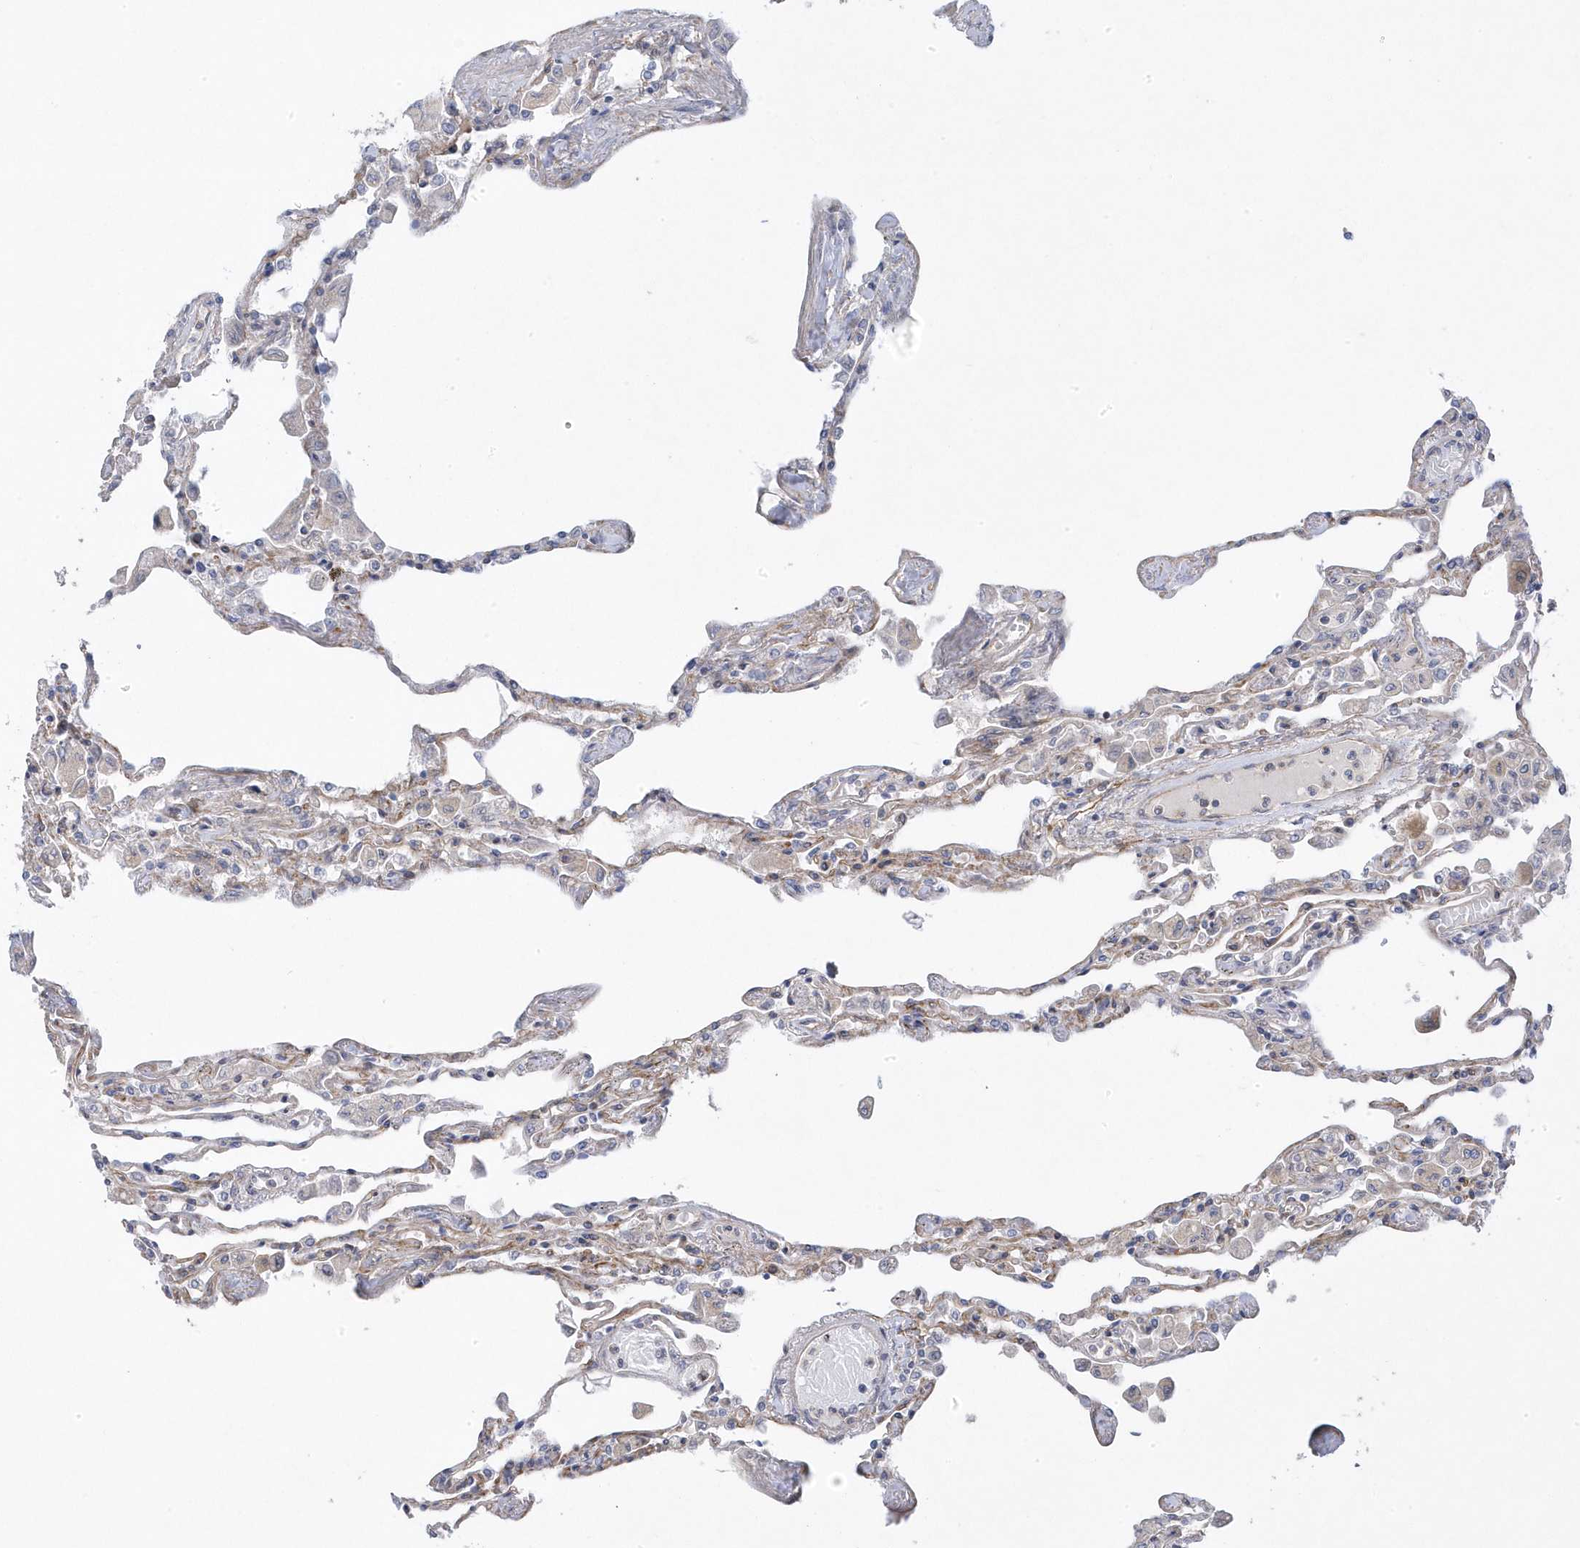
{"staining": {"intensity": "weak", "quantity": "<25%", "location": "cytoplasmic/membranous"}, "tissue": "lung", "cell_type": "Alveolar cells", "image_type": "normal", "snomed": [{"axis": "morphology", "description": "Normal tissue, NOS"}, {"axis": "topography", "description": "Bronchus"}, {"axis": "topography", "description": "Lung"}], "caption": "Immunohistochemical staining of benign human lung displays no significant staining in alveolar cells. The staining is performed using DAB brown chromogen with nuclei counter-stained in using hematoxylin.", "gene": "ANAPC1", "patient": {"sex": "female", "age": 49}}